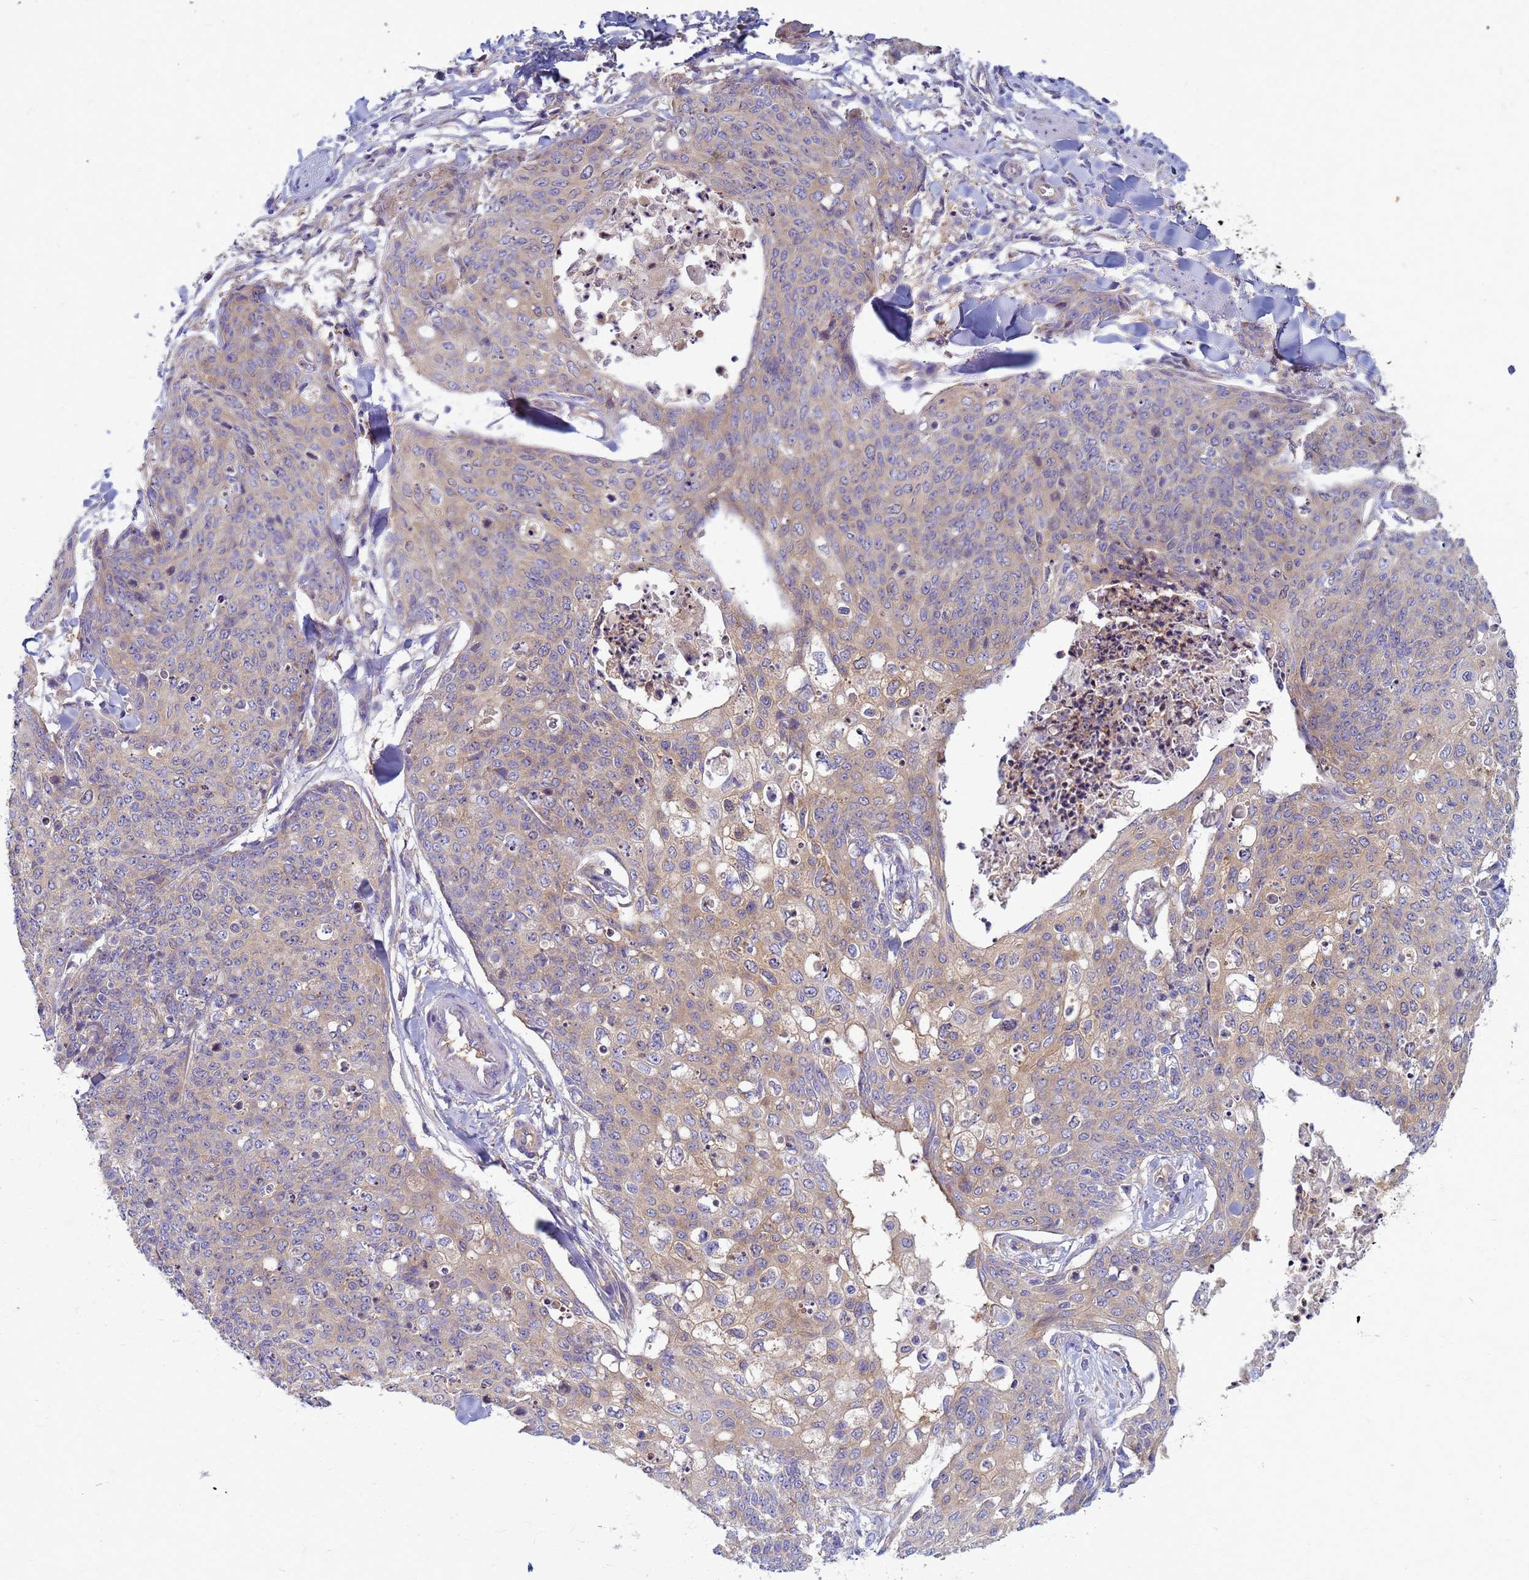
{"staining": {"intensity": "moderate", "quantity": ">75%", "location": "cytoplasmic/membranous"}, "tissue": "skin cancer", "cell_type": "Tumor cells", "image_type": "cancer", "snomed": [{"axis": "morphology", "description": "Squamous cell carcinoma, NOS"}, {"axis": "topography", "description": "Skin"}, {"axis": "topography", "description": "Vulva"}], "caption": "IHC of skin cancer (squamous cell carcinoma) reveals medium levels of moderate cytoplasmic/membranous staining in approximately >75% of tumor cells. Nuclei are stained in blue.", "gene": "EEA1", "patient": {"sex": "female", "age": 85}}